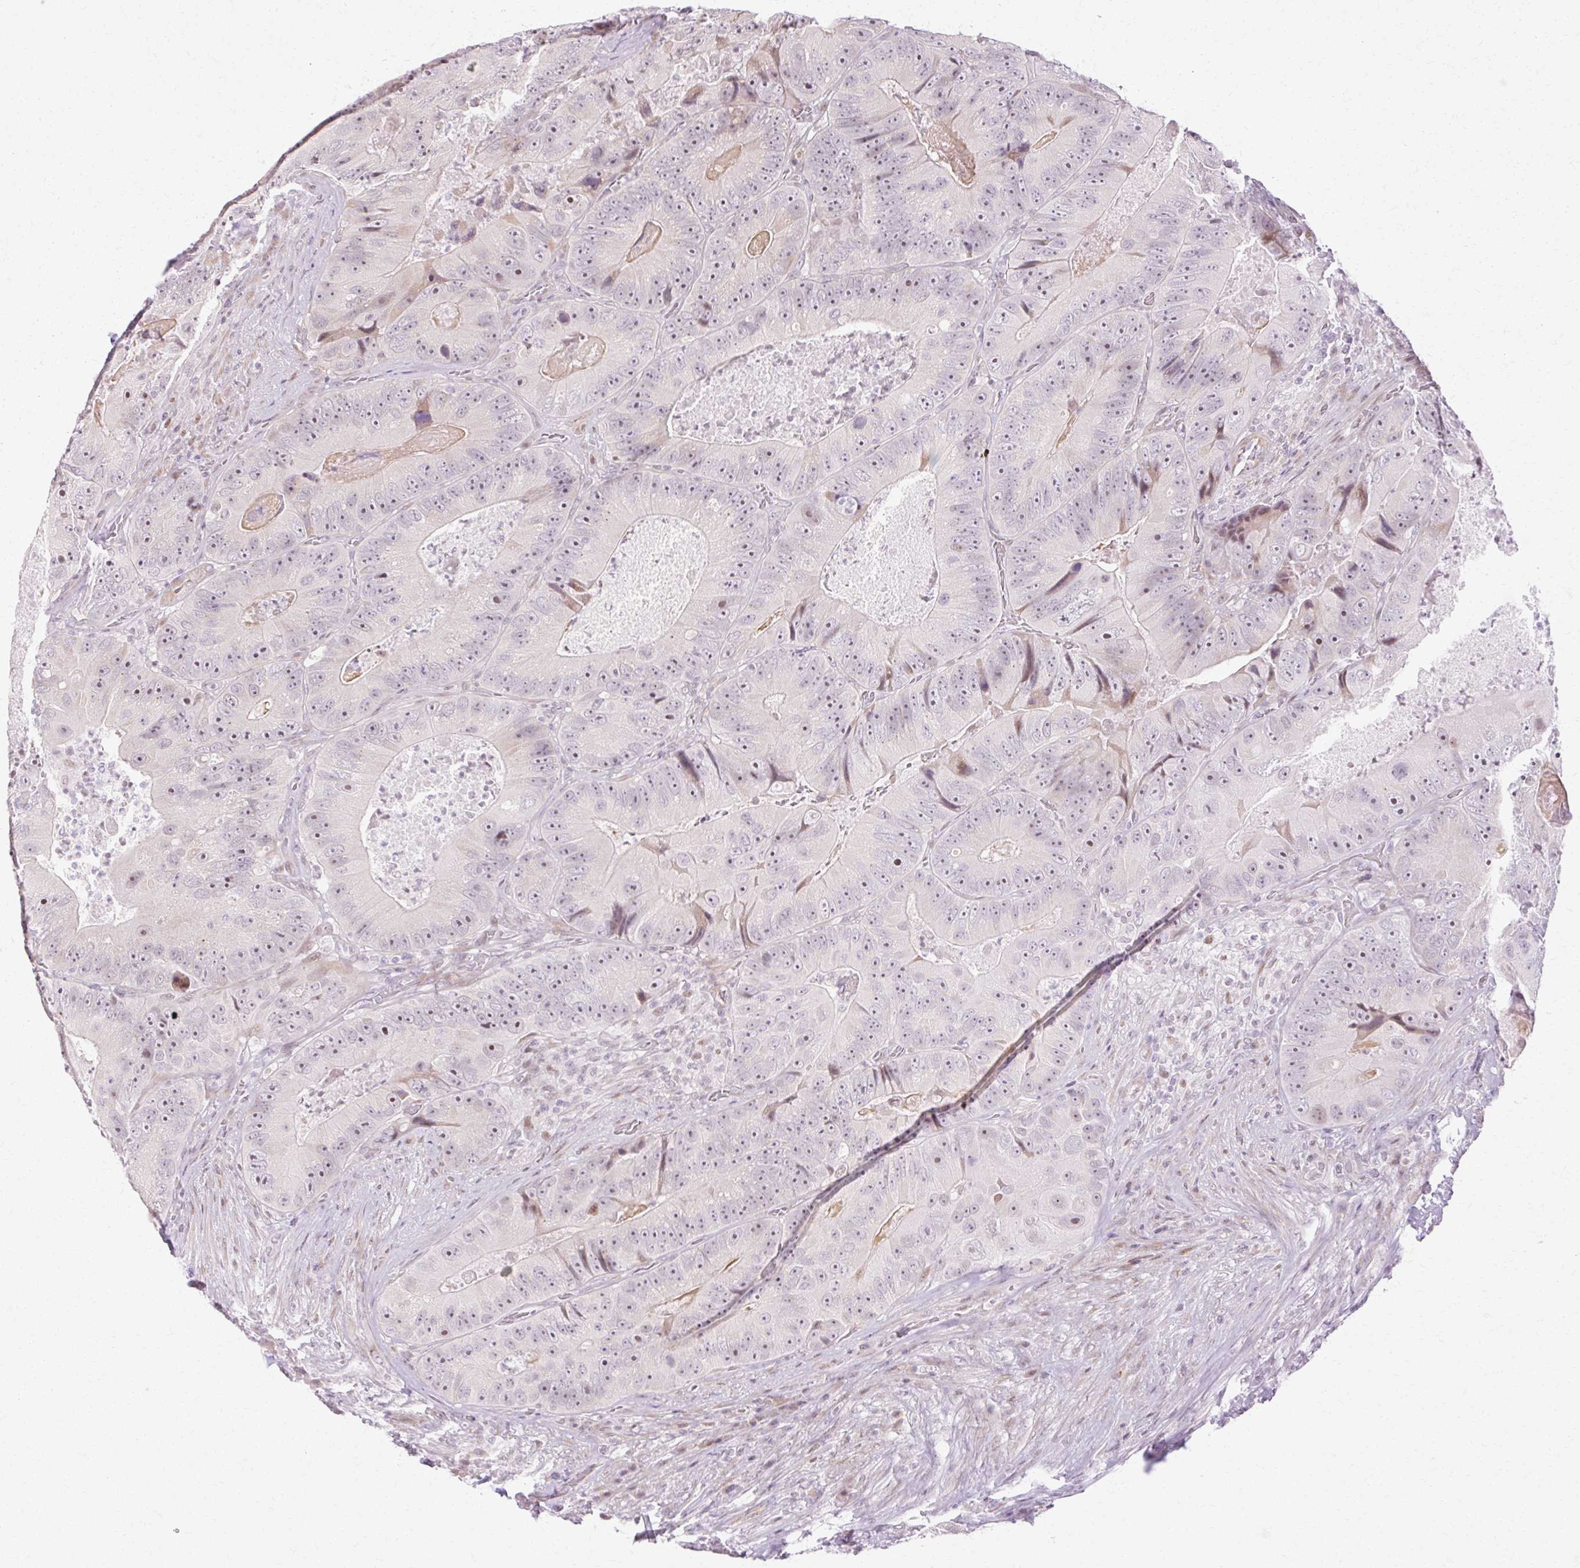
{"staining": {"intensity": "weak", "quantity": "25%-75%", "location": "nuclear"}, "tissue": "colorectal cancer", "cell_type": "Tumor cells", "image_type": "cancer", "snomed": [{"axis": "morphology", "description": "Adenocarcinoma, NOS"}, {"axis": "topography", "description": "Colon"}], "caption": "DAB immunohistochemical staining of human colorectal cancer exhibits weak nuclear protein positivity in approximately 25%-75% of tumor cells.", "gene": "C3orf49", "patient": {"sex": "female", "age": 86}}